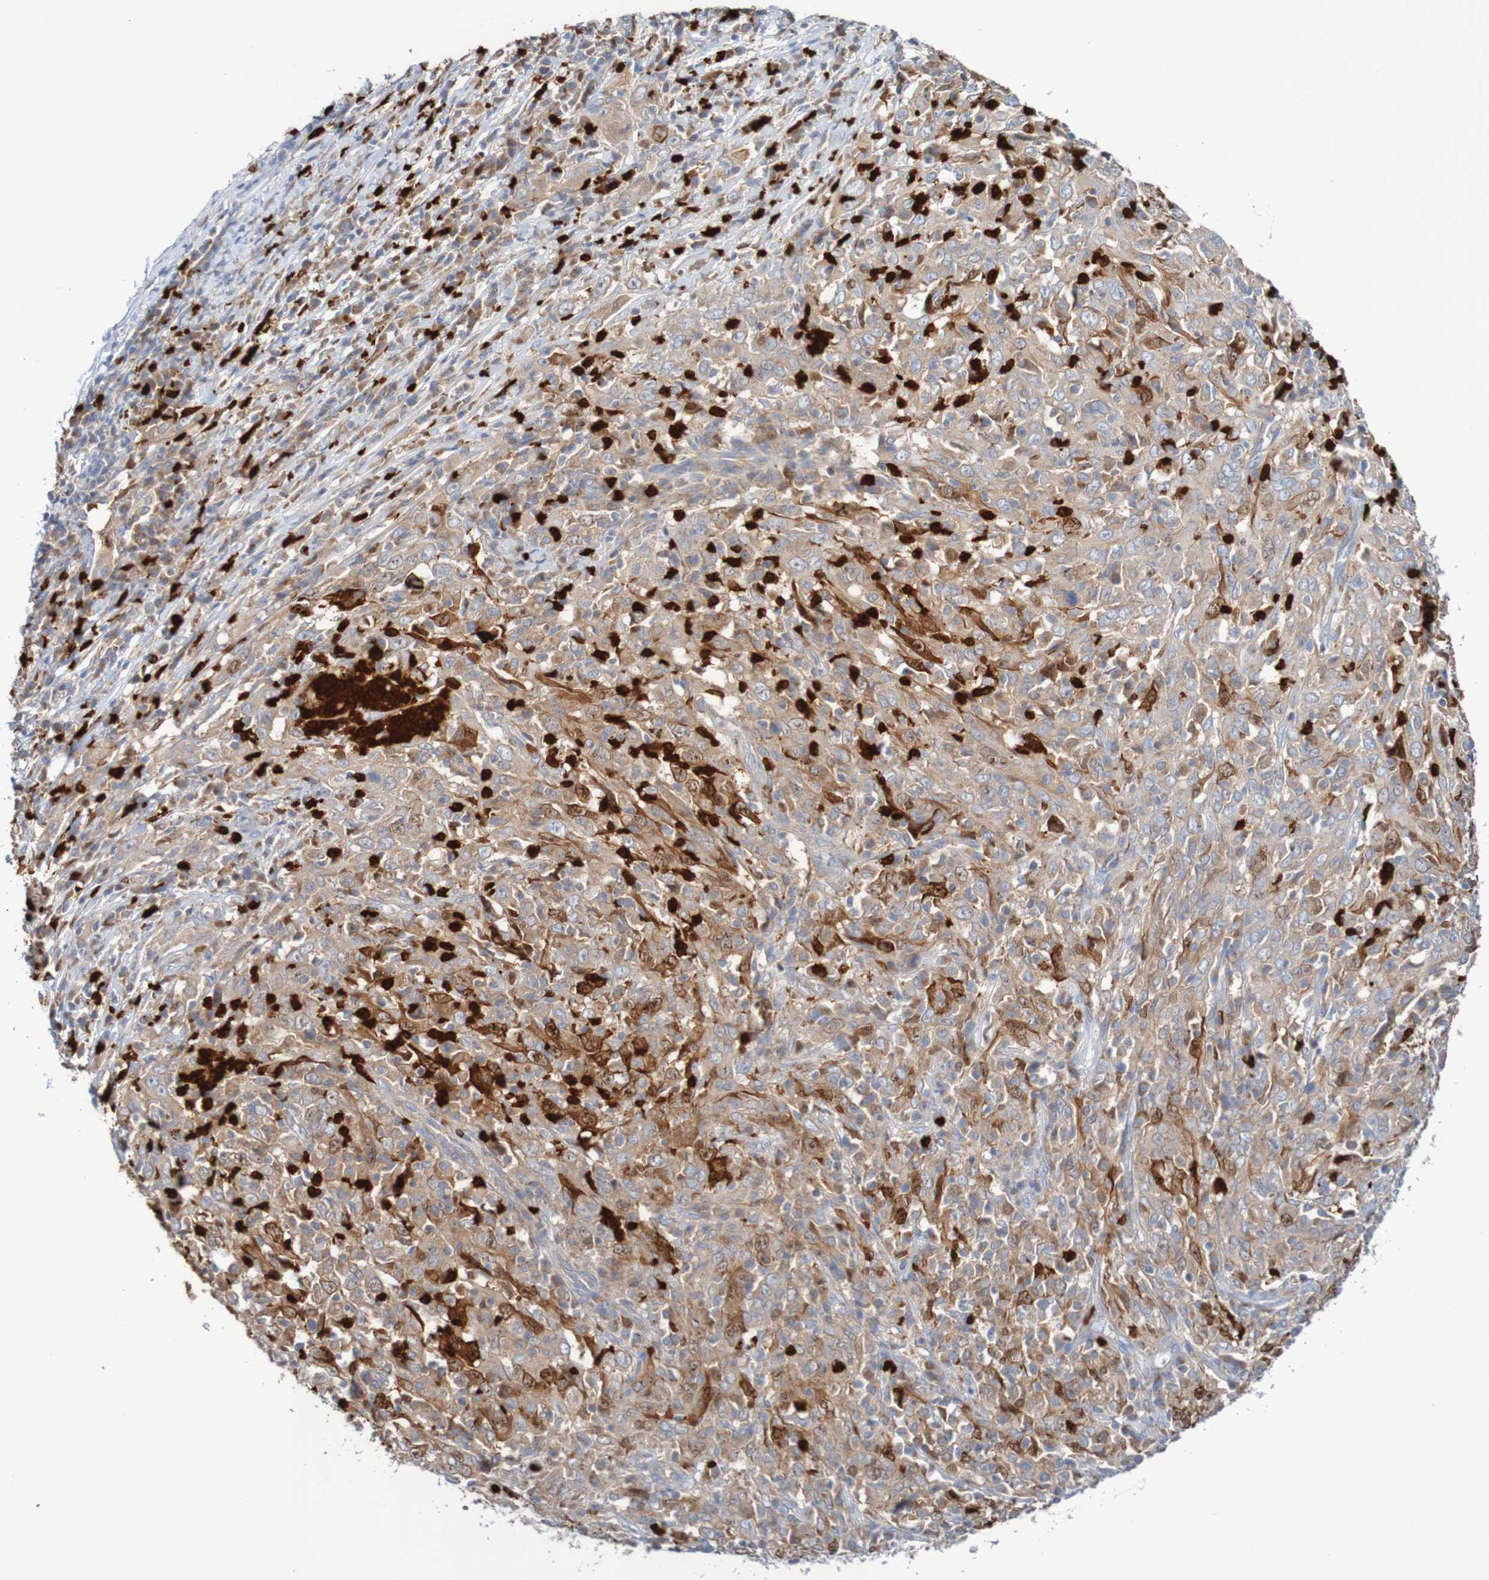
{"staining": {"intensity": "strong", "quantity": "<25%", "location": "cytoplasmic/membranous,nuclear"}, "tissue": "cervical cancer", "cell_type": "Tumor cells", "image_type": "cancer", "snomed": [{"axis": "morphology", "description": "Squamous cell carcinoma, NOS"}, {"axis": "topography", "description": "Cervix"}], "caption": "Squamous cell carcinoma (cervical) stained with immunohistochemistry exhibits strong cytoplasmic/membranous and nuclear expression in approximately <25% of tumor cells. (DAB = brown stain, brightfield microscopy at high magnification).", "gene": "PARP4", "patient": {"sex": "female", "age": 46}}